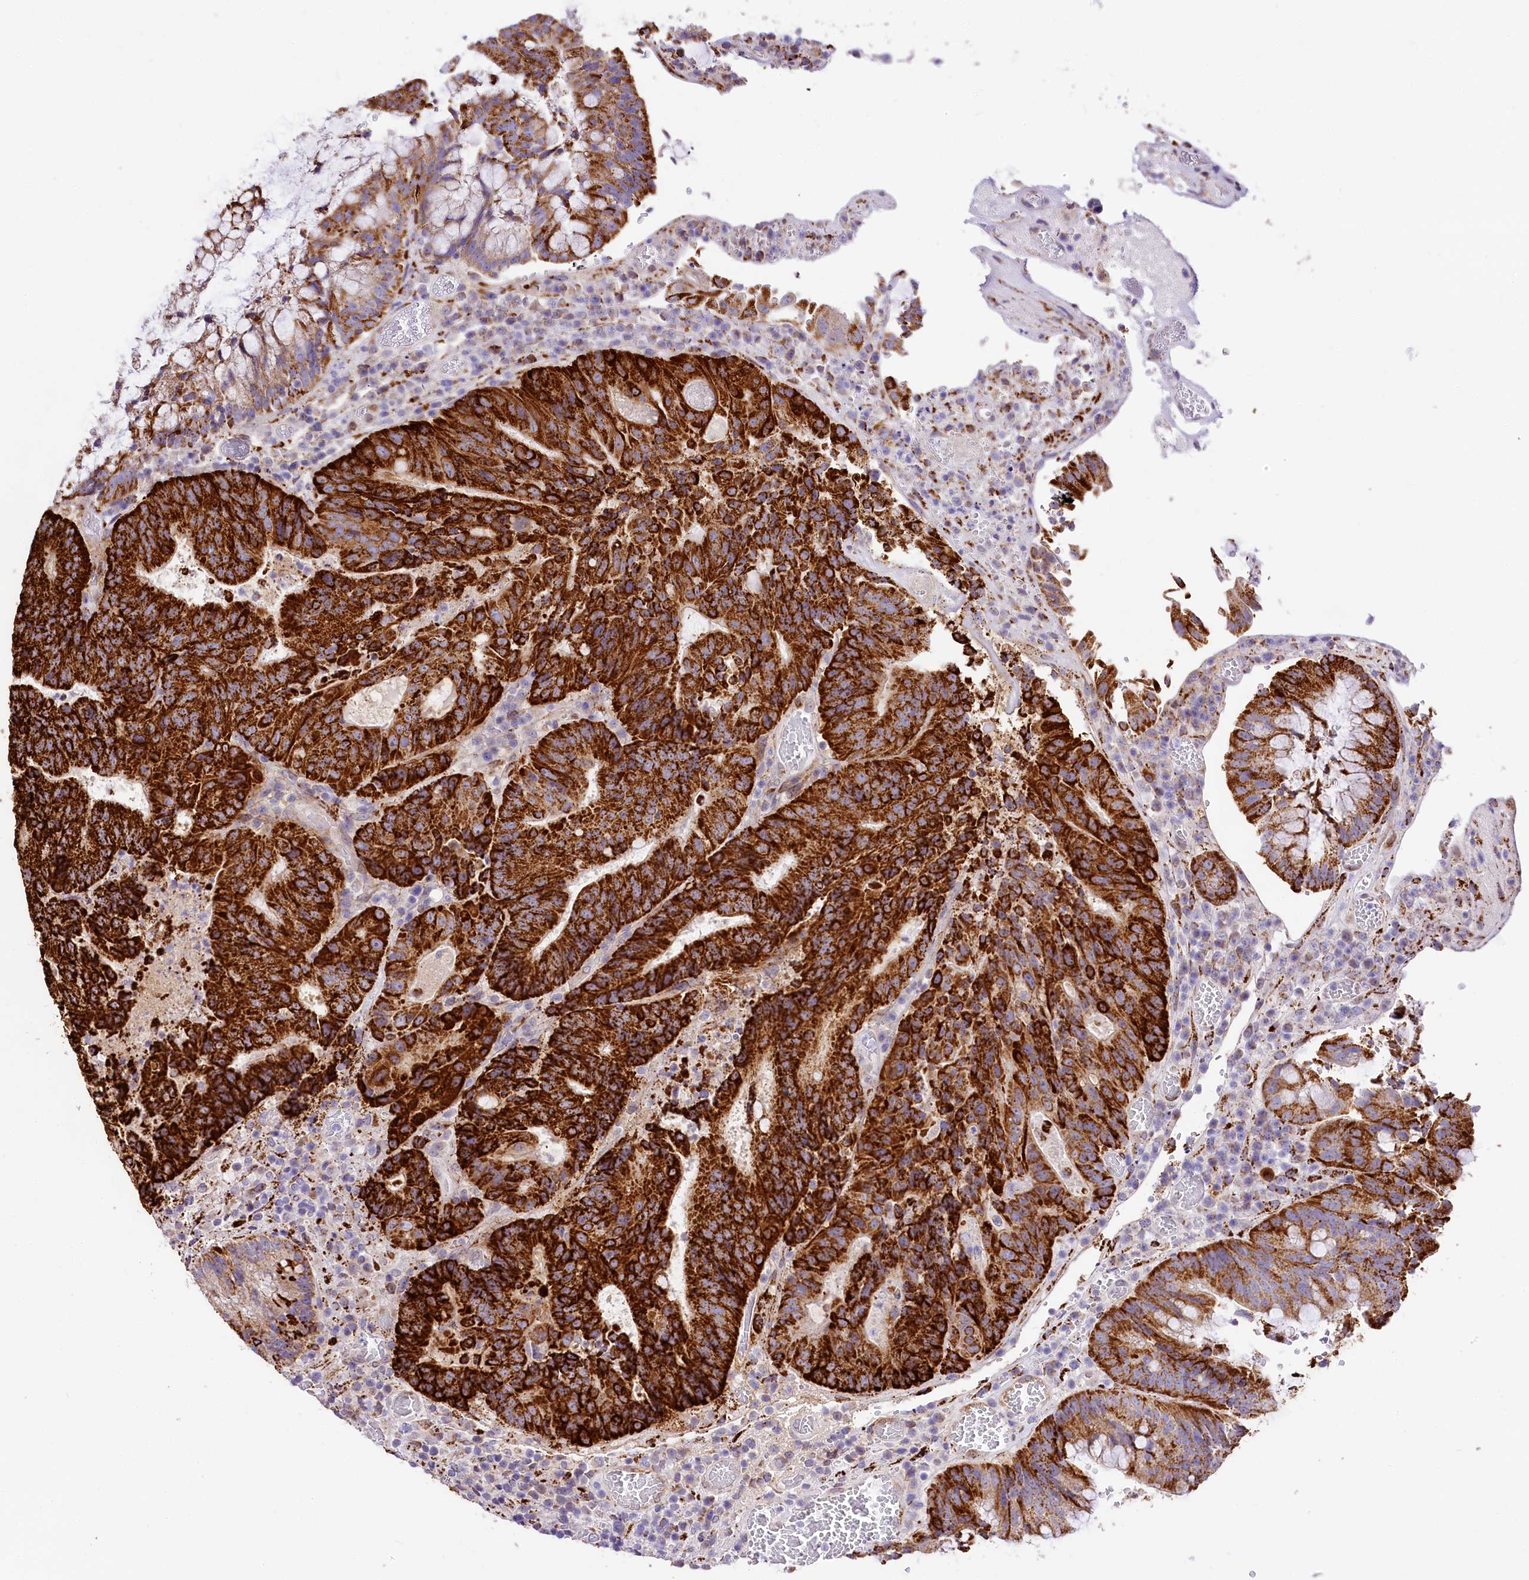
{"staining": {"intensity": "strong", "quantity": "25%-75%", "location": "cytoplasmic/membranous"}, "tissue": "colorectal cancer", "cell_type": "Tumor cells", "image_type": "cancer", "snomed": [{"axis": "morphology", "description": "Adenocarcinoma, NOS"}, {"axis": "topography", "description": "Rectum"}], "caption": "Immunohistochemistry (IHC) histopathology image of human colorectal adenocarcinoma stained for a protein (brown), which shows high levels of strong cytoplasmic/membranous staining in about 25%-75% of tumor cells.", "gene": "PPIP5K2", "patient": {"sex": "male", "age": 69}}